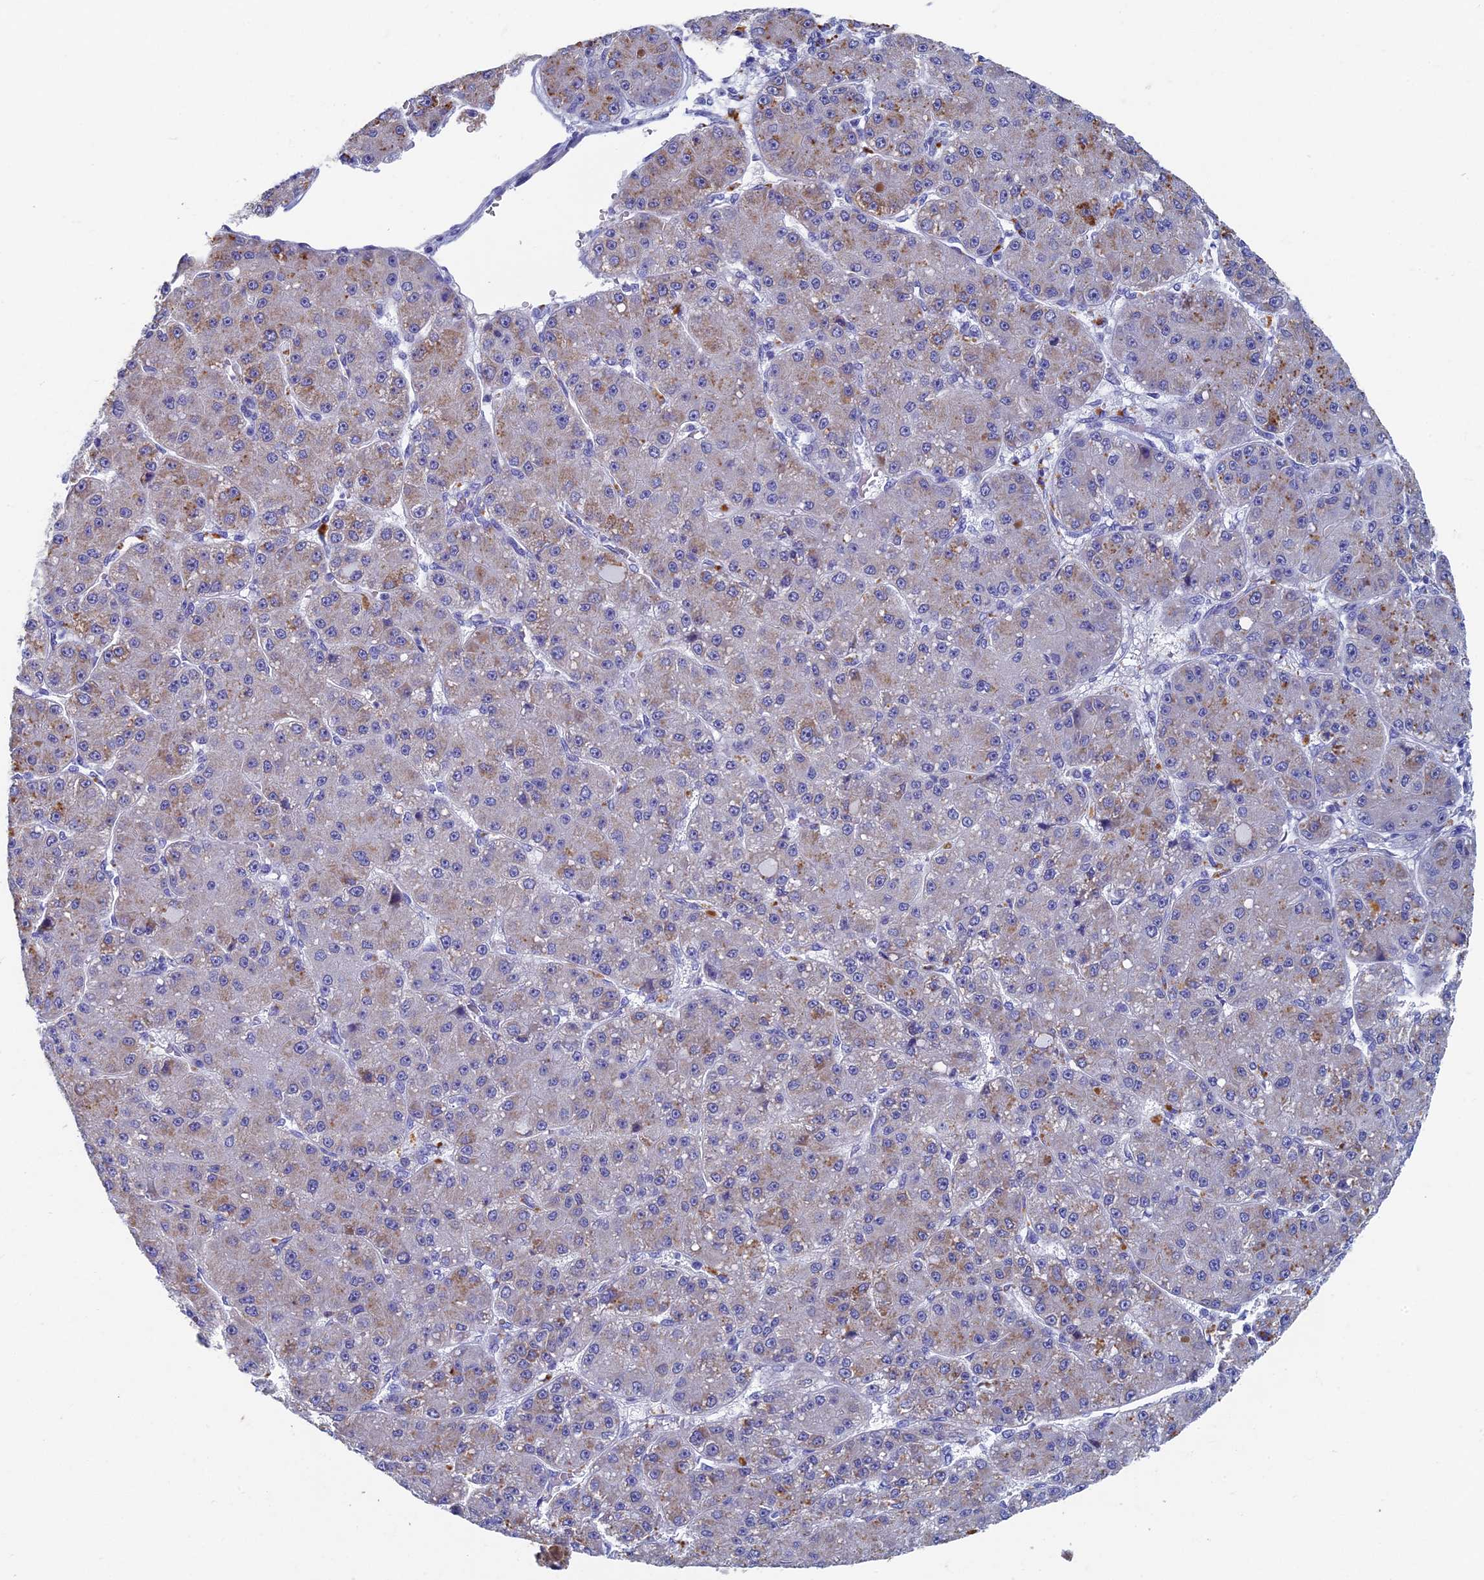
{"staining": {"intensity": "weak", "quantity": "<25%", "location": "cytoplasmic/membranous"}, "tissue": "liver cancer", "cell_type": "Tumor cells", "image_type": "cancer", "snomed": [{"axis": "morphology", "description": "Carcinoma, Hepatocellular, NOS"}, {"axis": "topography", "description": "Liver"}], "caption": "Tumor cells are negative for protein expression in human liver cancer.", "gene": "OAT", "patient": {"sex": "male", "age": 67}}